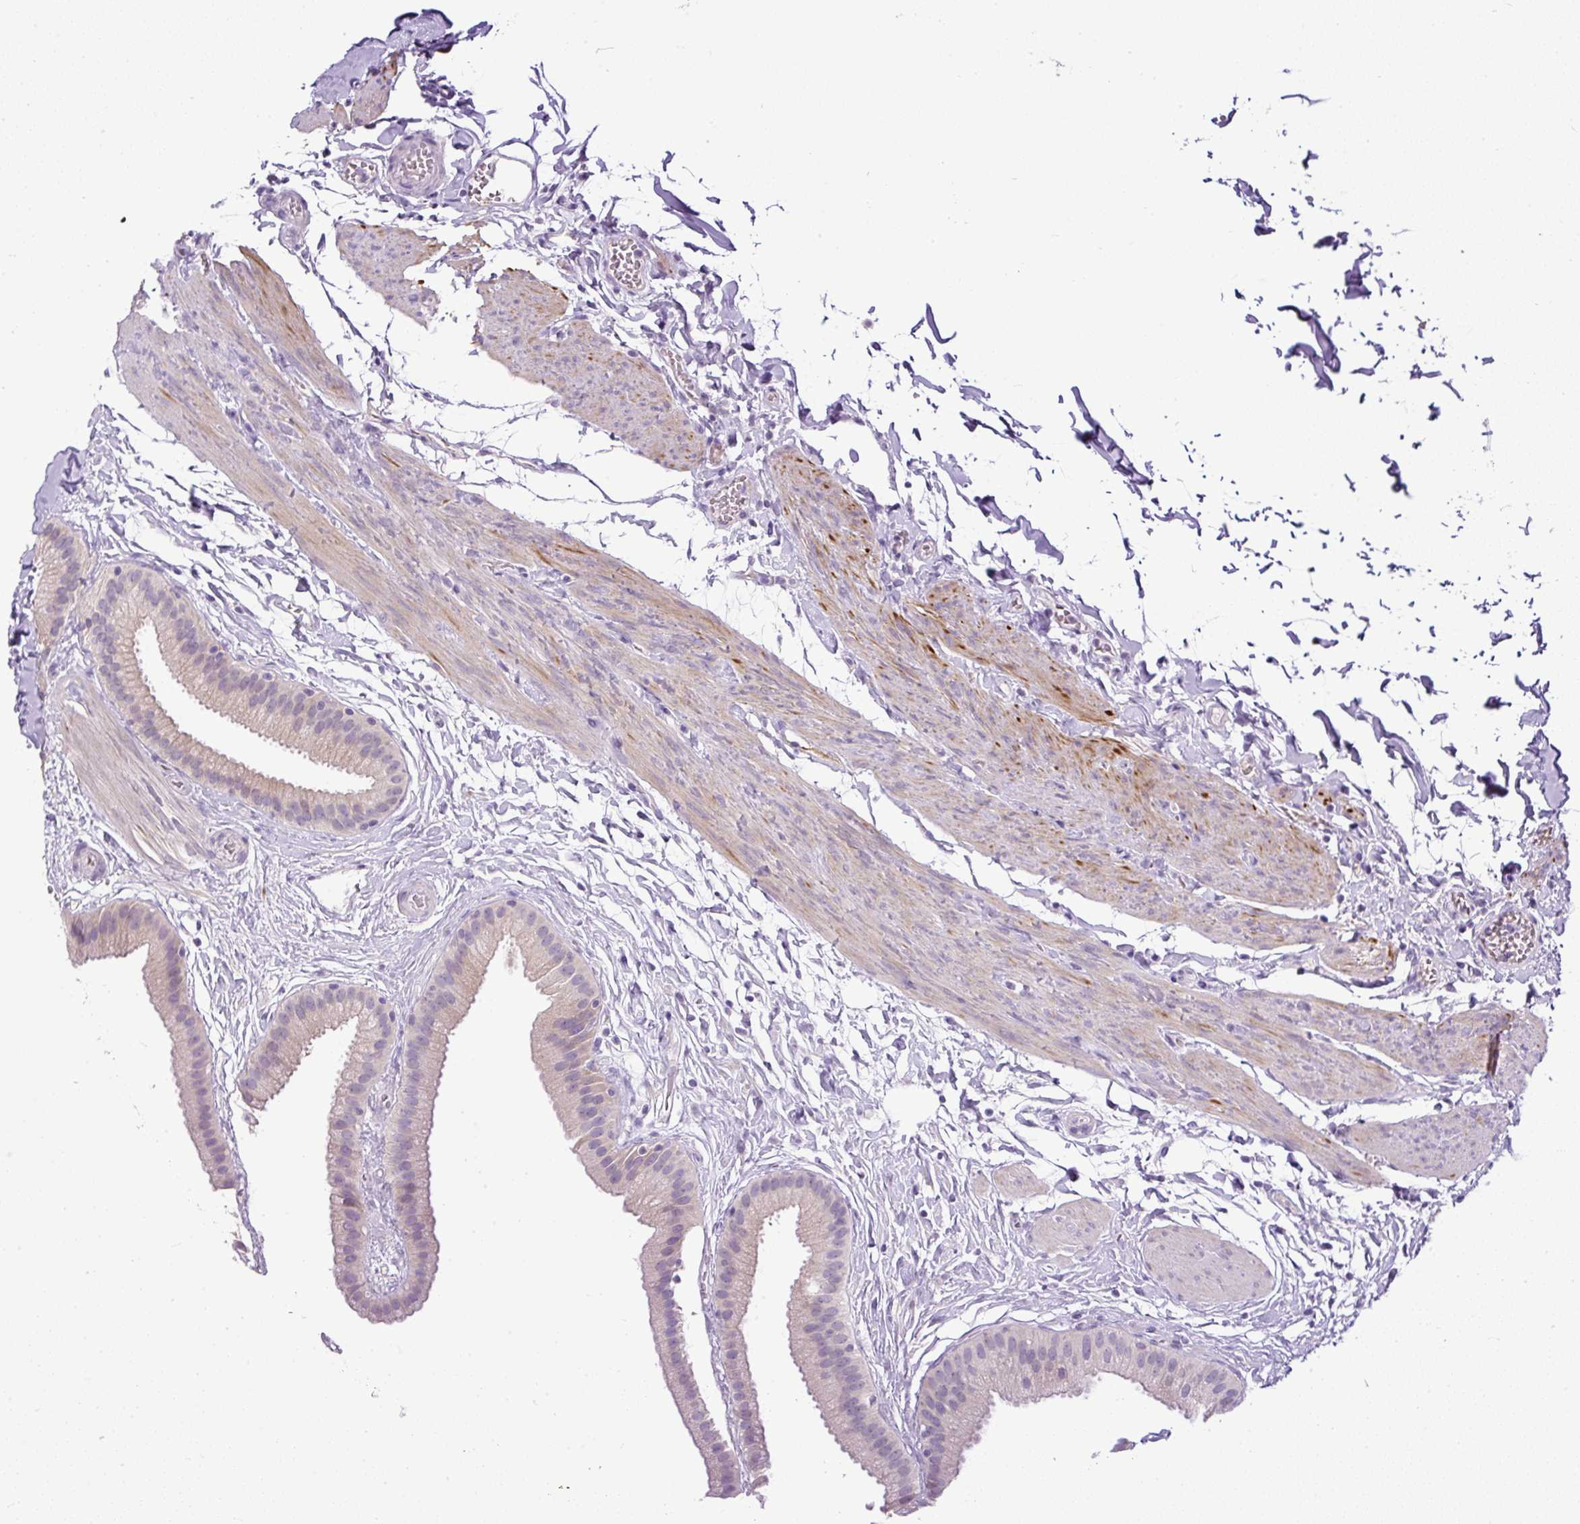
{"staining": {"intensity": "negative", "quantity": "none", "location": "none"}, "tissue": "gallbladder", "cell_type": "Glandular cells", "image_type": "normal", "snomed": [{"axis": "morphology", "description": "Normal tissue, NOS"}, {"axis": "topography", "description": "Gallbladder"}], "caption": "A high-resolution image shows immunohistochemistry (IHC) staining of unremarkable gallbladder, which displays no significant positivity in glandular cells.", "gene": "LEFTY1", "patient": {"sex": "female", "age": 63}}